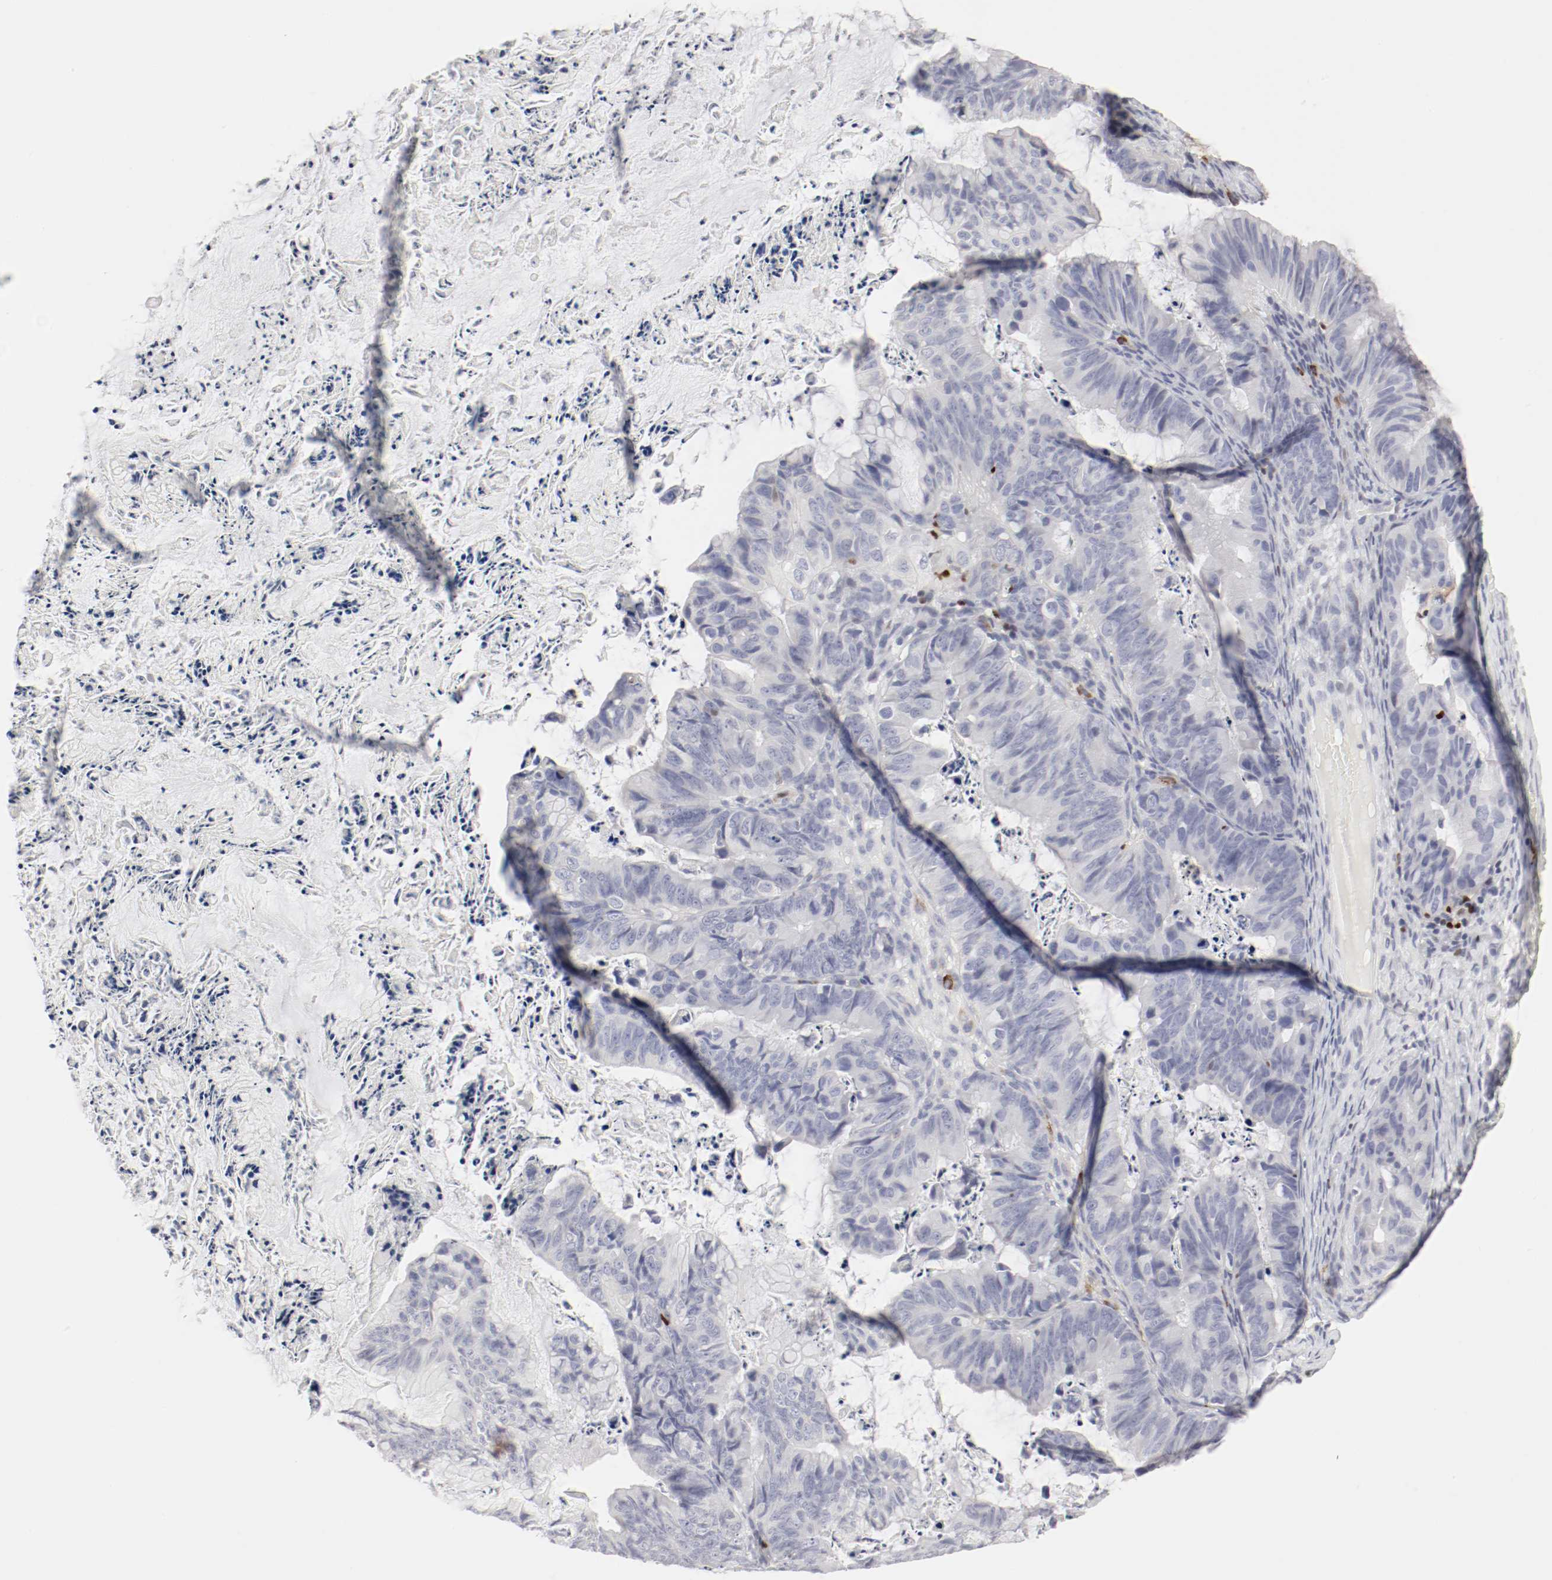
{"staining": {"intensity": "negative", "quantity": "none", "location": "none"}, "tissue": "ovarian cancer", "cell_type": "Tumor cells", "image_type": "cancer", "snomed": [{"axis": "morphology", "description": "Cystadenocarcinoma, mucinous, NOS"}, {"axis": "topography", "description": "Ovary"}], "caption": "The photomicrograph displays no staining of tumor cells in ovarian cancer (mucinous cystadenocarcinoma).", "gene": "ITGAX", "patient": {"sex": "female", "age": 36}}